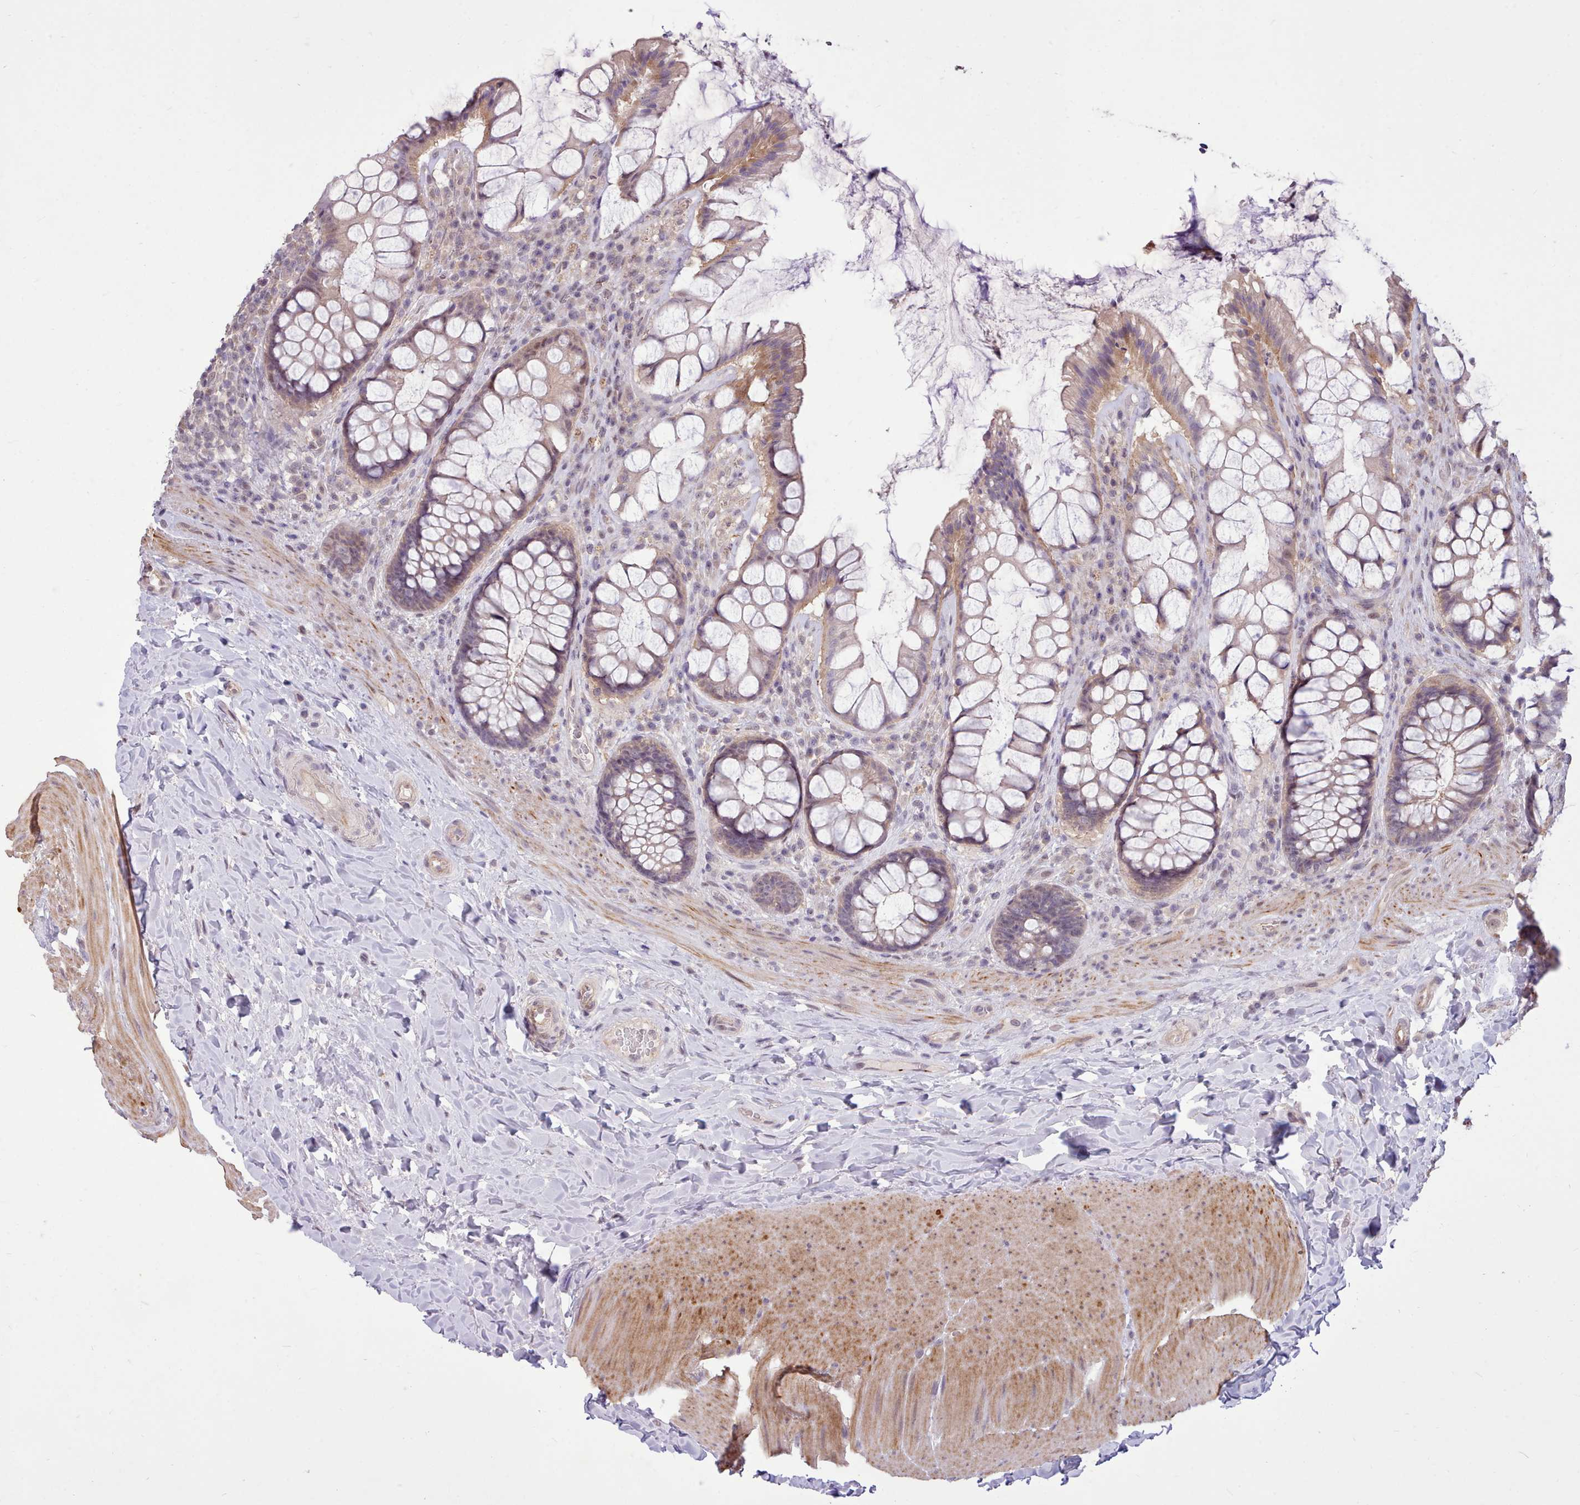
{"staining": {"intensity": "weak", "quantity": "25%-75%", "location": "cytoplasmic/membranous,nuclear"}, "tissue": "rectum", "cell_type": "Glandular cells", "image_type": "normal", "snomed": [{"axis": "morphology", "description": "Normal tissue, NOS"}, {"axis": "topography", "description": "Rectum"}], "caption": "An immunohistochemistry (IHC) histopathology image of benign tissue is shown. Protein staining in brown labels weak cytoplasmic/membranous,nuclear positivity in rectum within glandular cells. Using DAB (3,3'-diaminobenzidine) (brown) and hematoxylin (blue) stains, captured at high magnification using brightfield microscopy.", "gene": "ZNF607", "patient": {"sex": "female", "age": 58}}